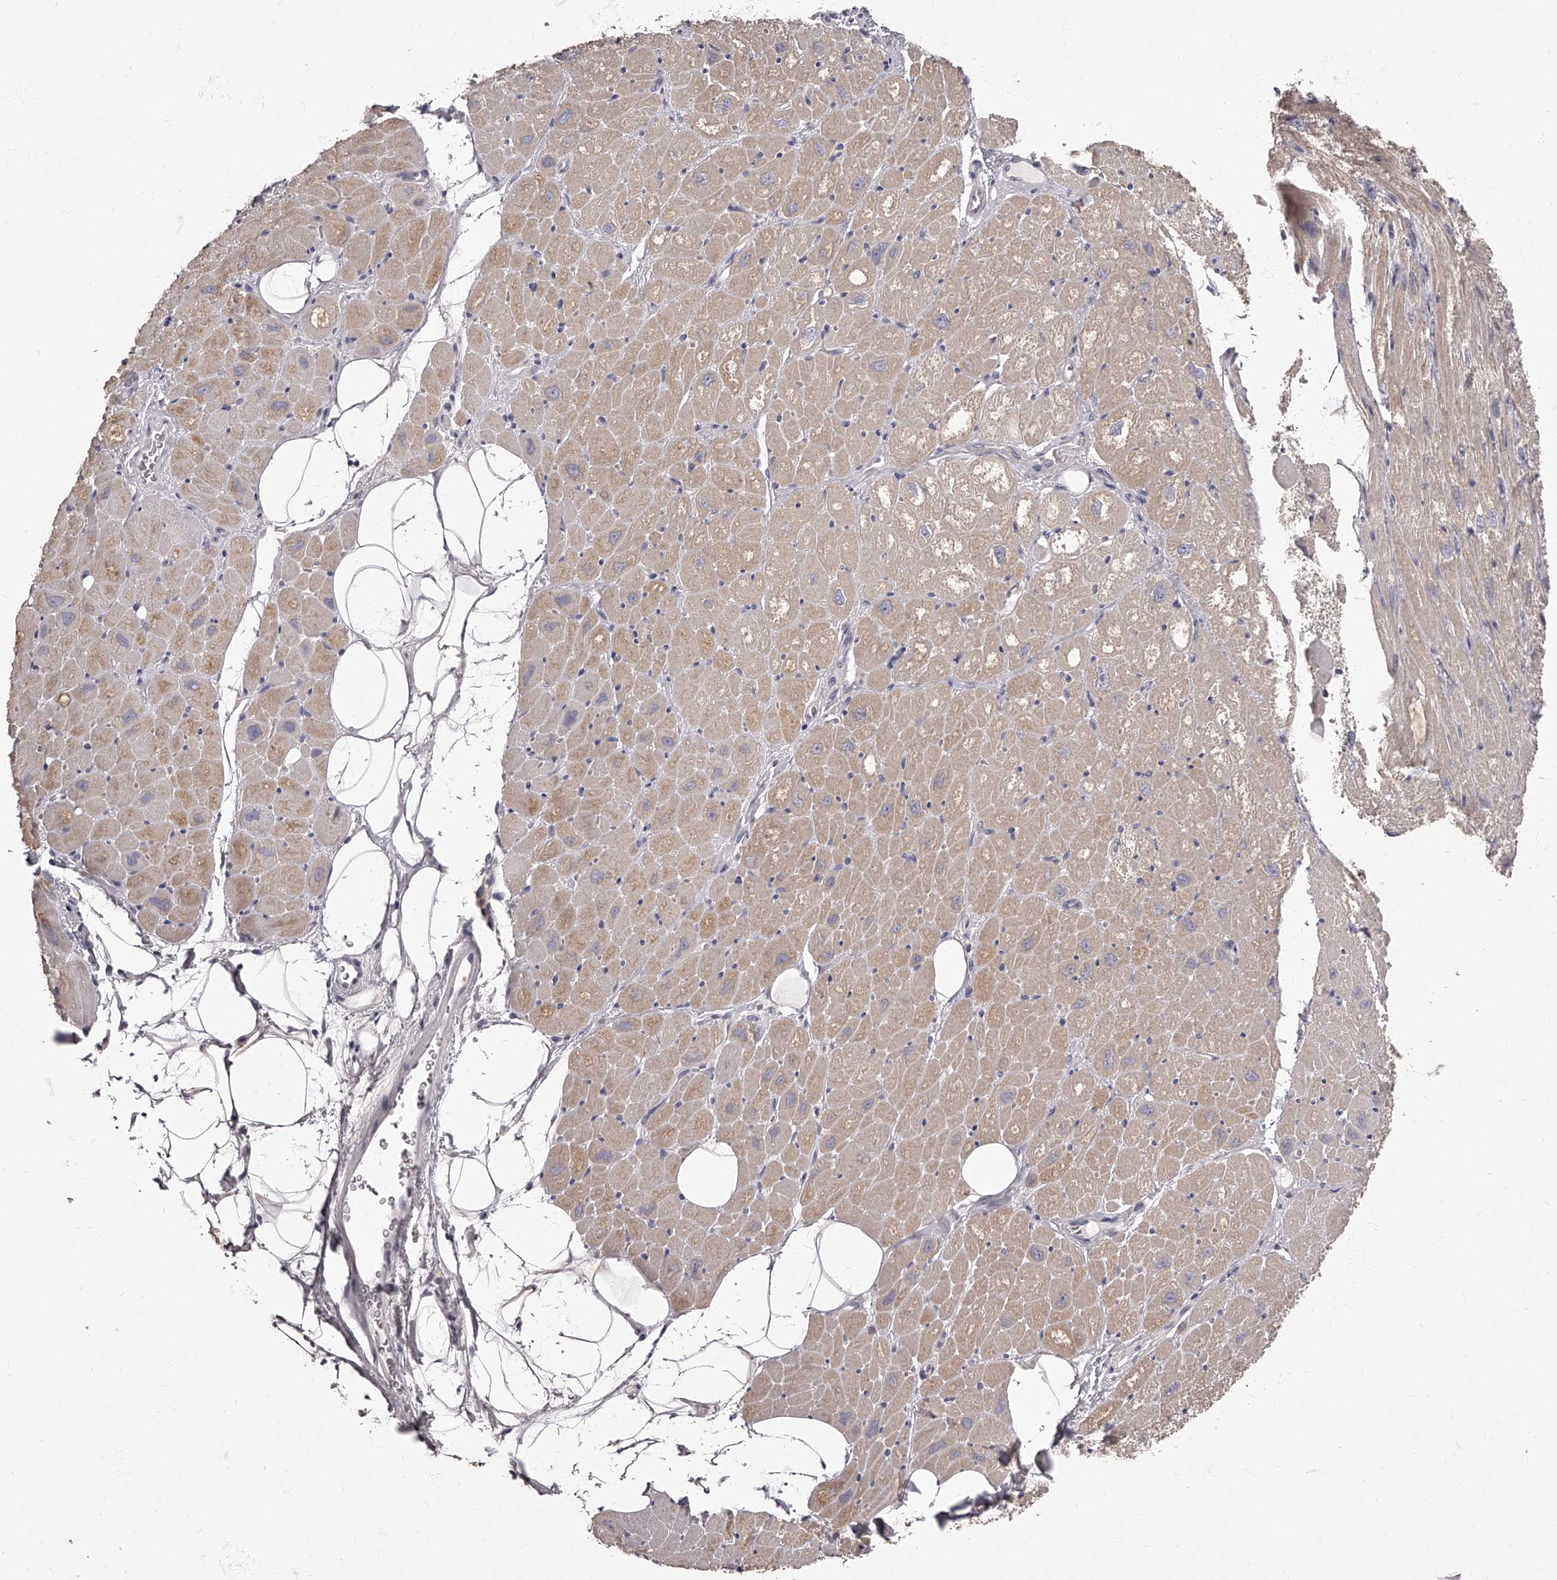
{"staining": {"intensity": "weak", "quantity": "25%-75%", "location": "cytoplasmic/membranous"}, "tissue": "heart muscle", "cell_type": "Cardiomyocytes", "image_type": "normal", "snomed": [{"axis": "morphology", "description": "Normal tissue, NOS"}, {"axis": "topography", "description": "Heart"}], "caption": "Weak cytoplasmic/membranous positivity is appreciated in about 25%-75% of cardiomyocytes in normal heart muscle. Using DAB (3,3'-diaminobenzidine) (brown) and hematoxylin (blue) stains, captured at high magnification using brightfield microscopy.", "gene": "APEH", "patient": {"sex": "male", "age": 50}}